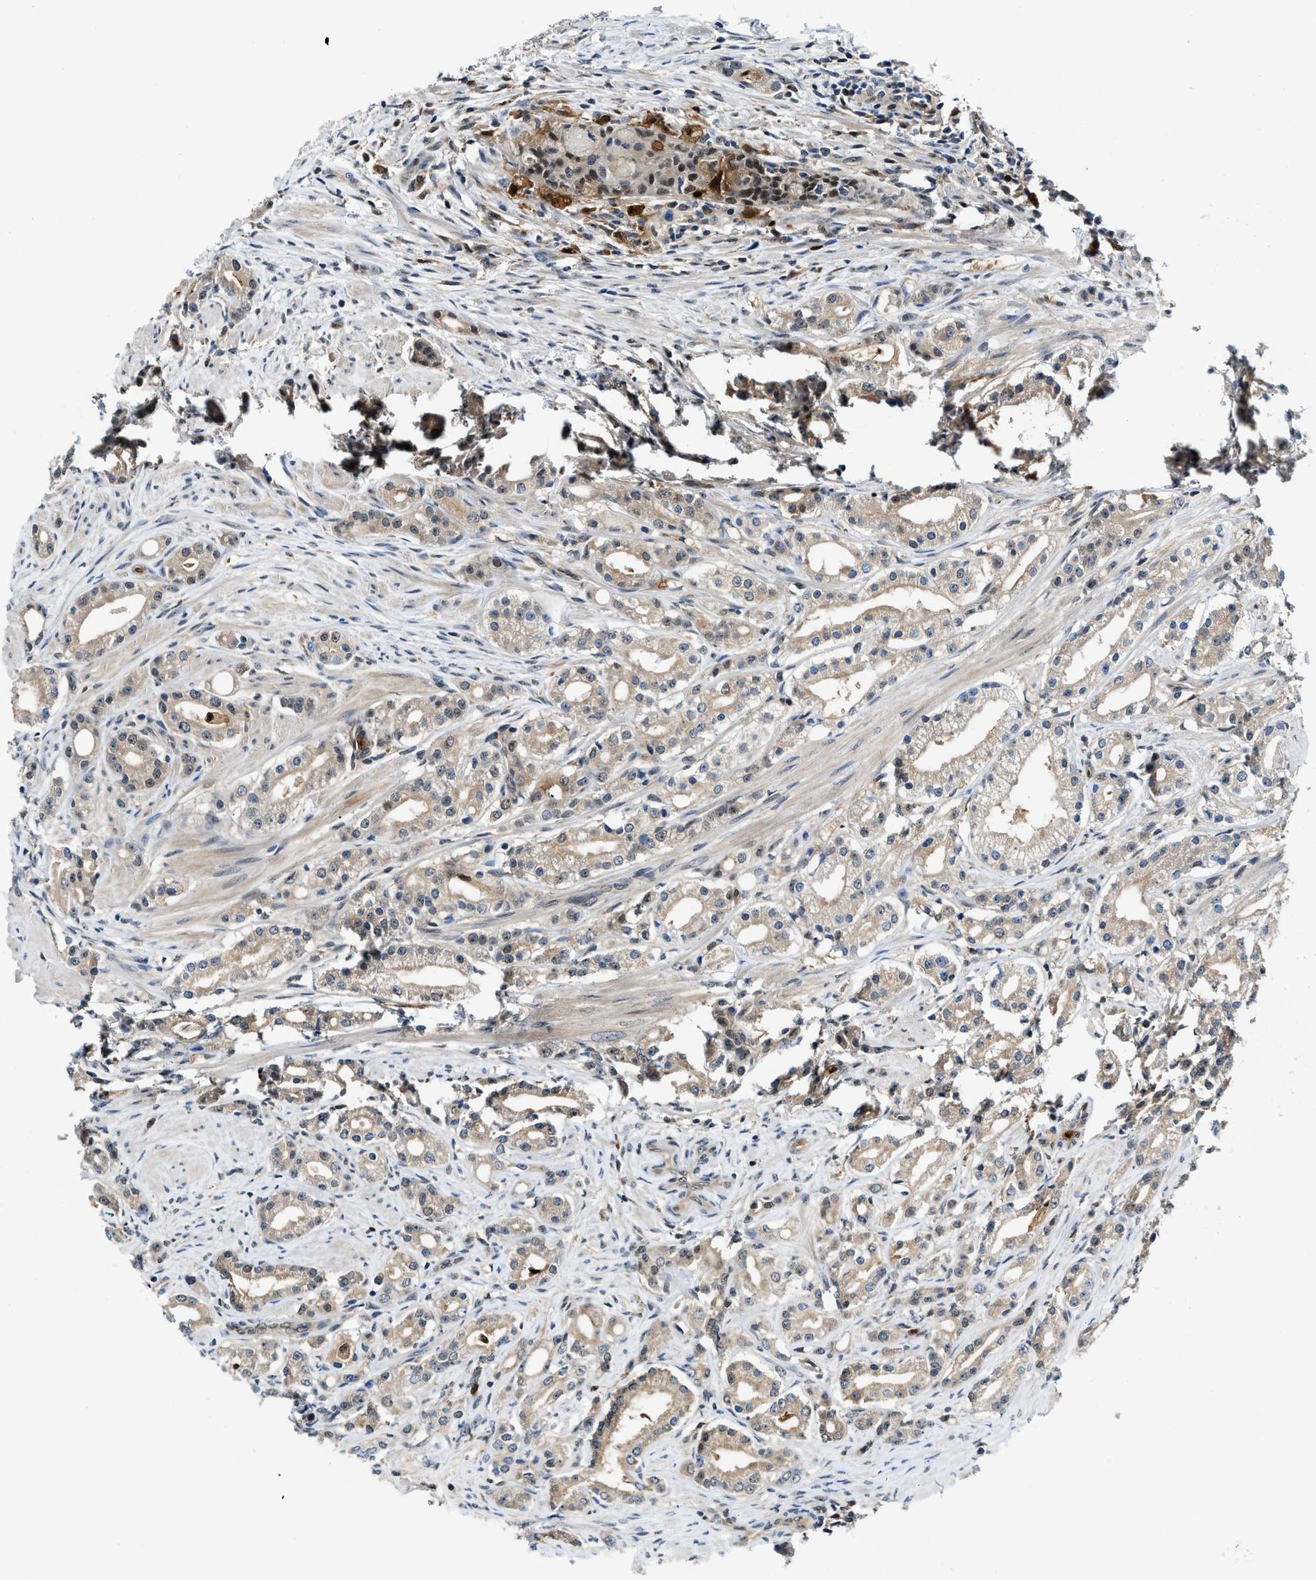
{"staining": {"intensity": "weak", "quantity": ">75%", "location": "cytoplasmic/membranous"}, "tissue": "prostate cancer", "cell_type": "Tumor cells", "image_type": "cancer", "snomed": [{"axis": "morphology", "description": "Adenocarcinoma, Low grade"}, {"axis": "topography", "description": "Prostate"}], "caption": "IHC staining of adenocarcinoma (low-grade) (prostate), which shows low levels of weak cytoplasmic/membranous expression in about >75% of tumor cells indicating weak cytoplasmic/membranous protein staining. The staining was performed using DAB (3,3'-diaminobenzidine) (brown) for protein detection and nuclei were counterstained in hematoxylin (blue).", "gene": "LTA4H", "patient": {"sex": "male", "age": 63}}